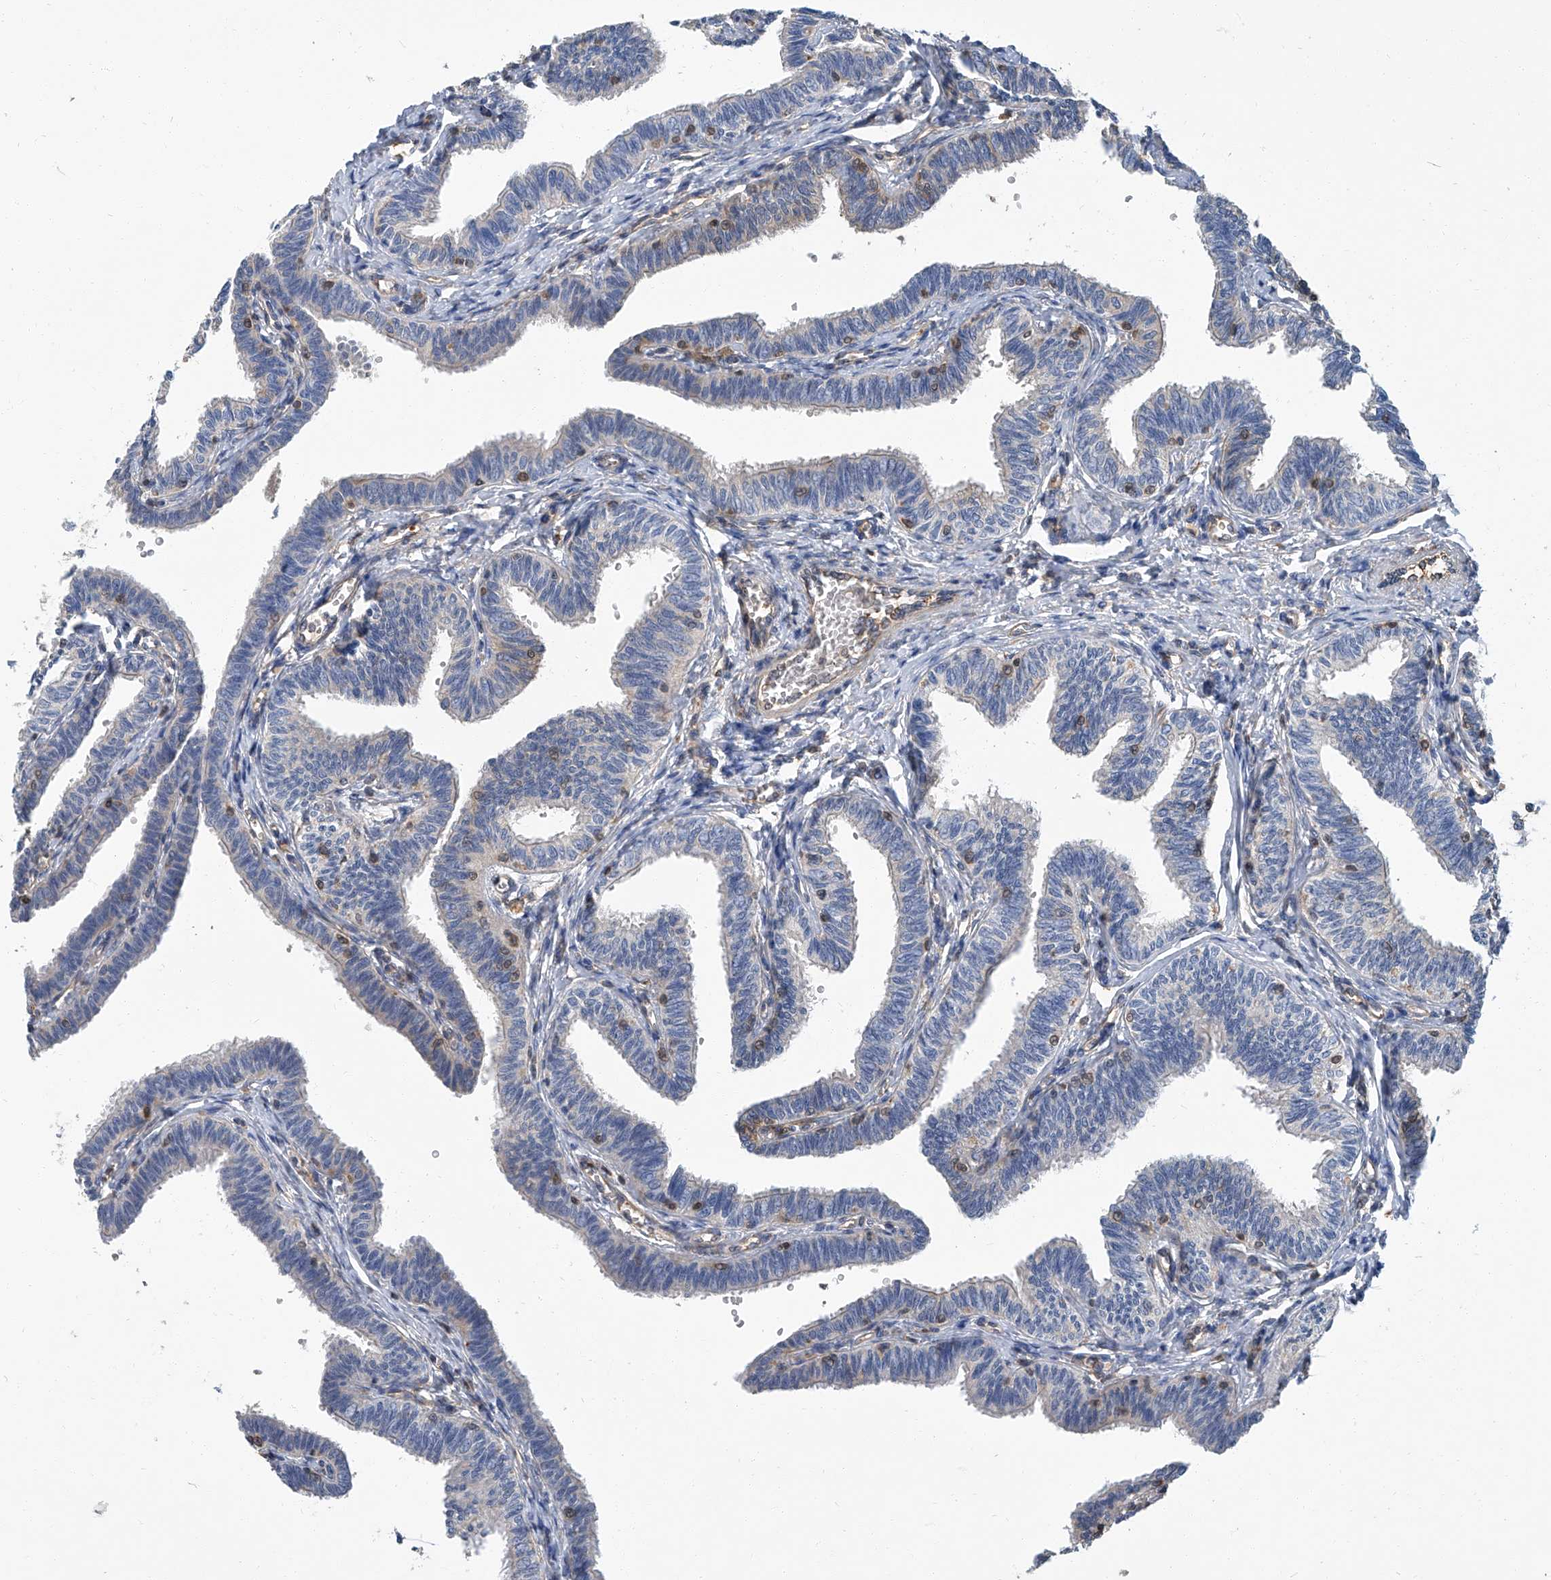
{"staining": {"intensity": "weak", "quantity": "25%-75%", "location": "cytoplasmic/membranous"}, "tissue": "fallopian tube", "cell_type": "Glandular cells", "image_type": "normal", "snomed": [{"axis": "morphology", "description": "Normal tissue, NOS"}, {"axis": "topography", "description": "Fallopian tube"}, {"axis": "topography", "description": "Ovary"}], "caption": "High-magnification brightfield microscopy of normal fallopian tube stained with DAB (brown) and counterstained with hematoxylin (blue). glandular cells exhibit weak cytoplasmic/membranous positivity is seen in approximately25%-75% of cells. The protein is stained brown, and the nuclei are stained in blue (DAB (3,3'-diaminobenzidine) IHC with brightfield microscopy, high magnification).", "gene": "PSMB10", "patient": {"sex": "female", "age": 23}}